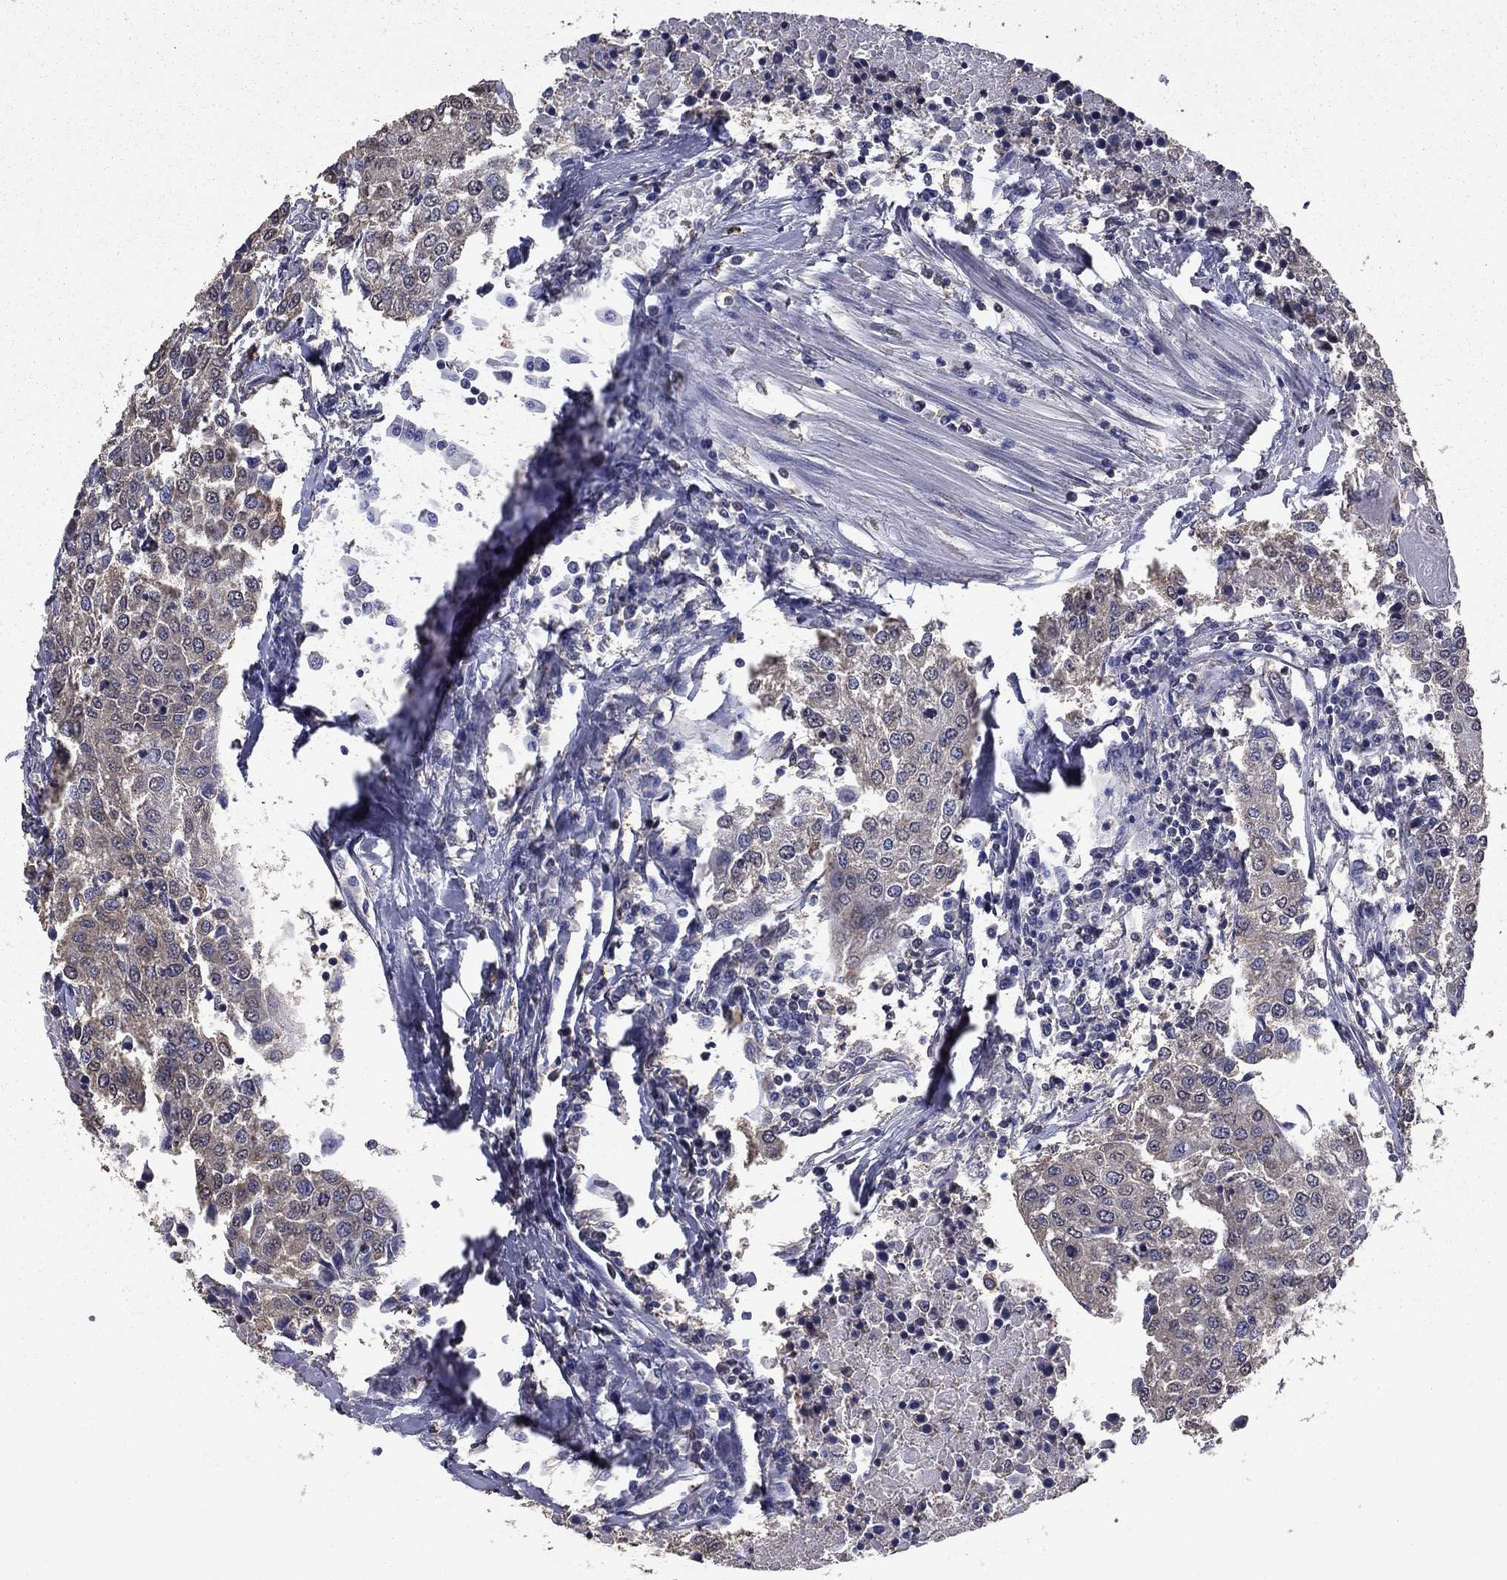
{"staining": {"intensity": "negative", "quantity": "none", "location": "none"}, "tissue": "urothelial cancer", "cell_type": "Tumor cells", "image_type": "cancer", "snomed": [{"axis": "morphology", "description": "Urothelial carcinoma, High grade"}, {"axis": "topography", "description": "Urinary bladder"}], "caption": "The immunohistochemistry (IHC) micrograph has no significant staining in tumor cells of urothelial cancer tissue.", "gene": "MFAP3L", "patient": {"sex": "female", "age": 85}}